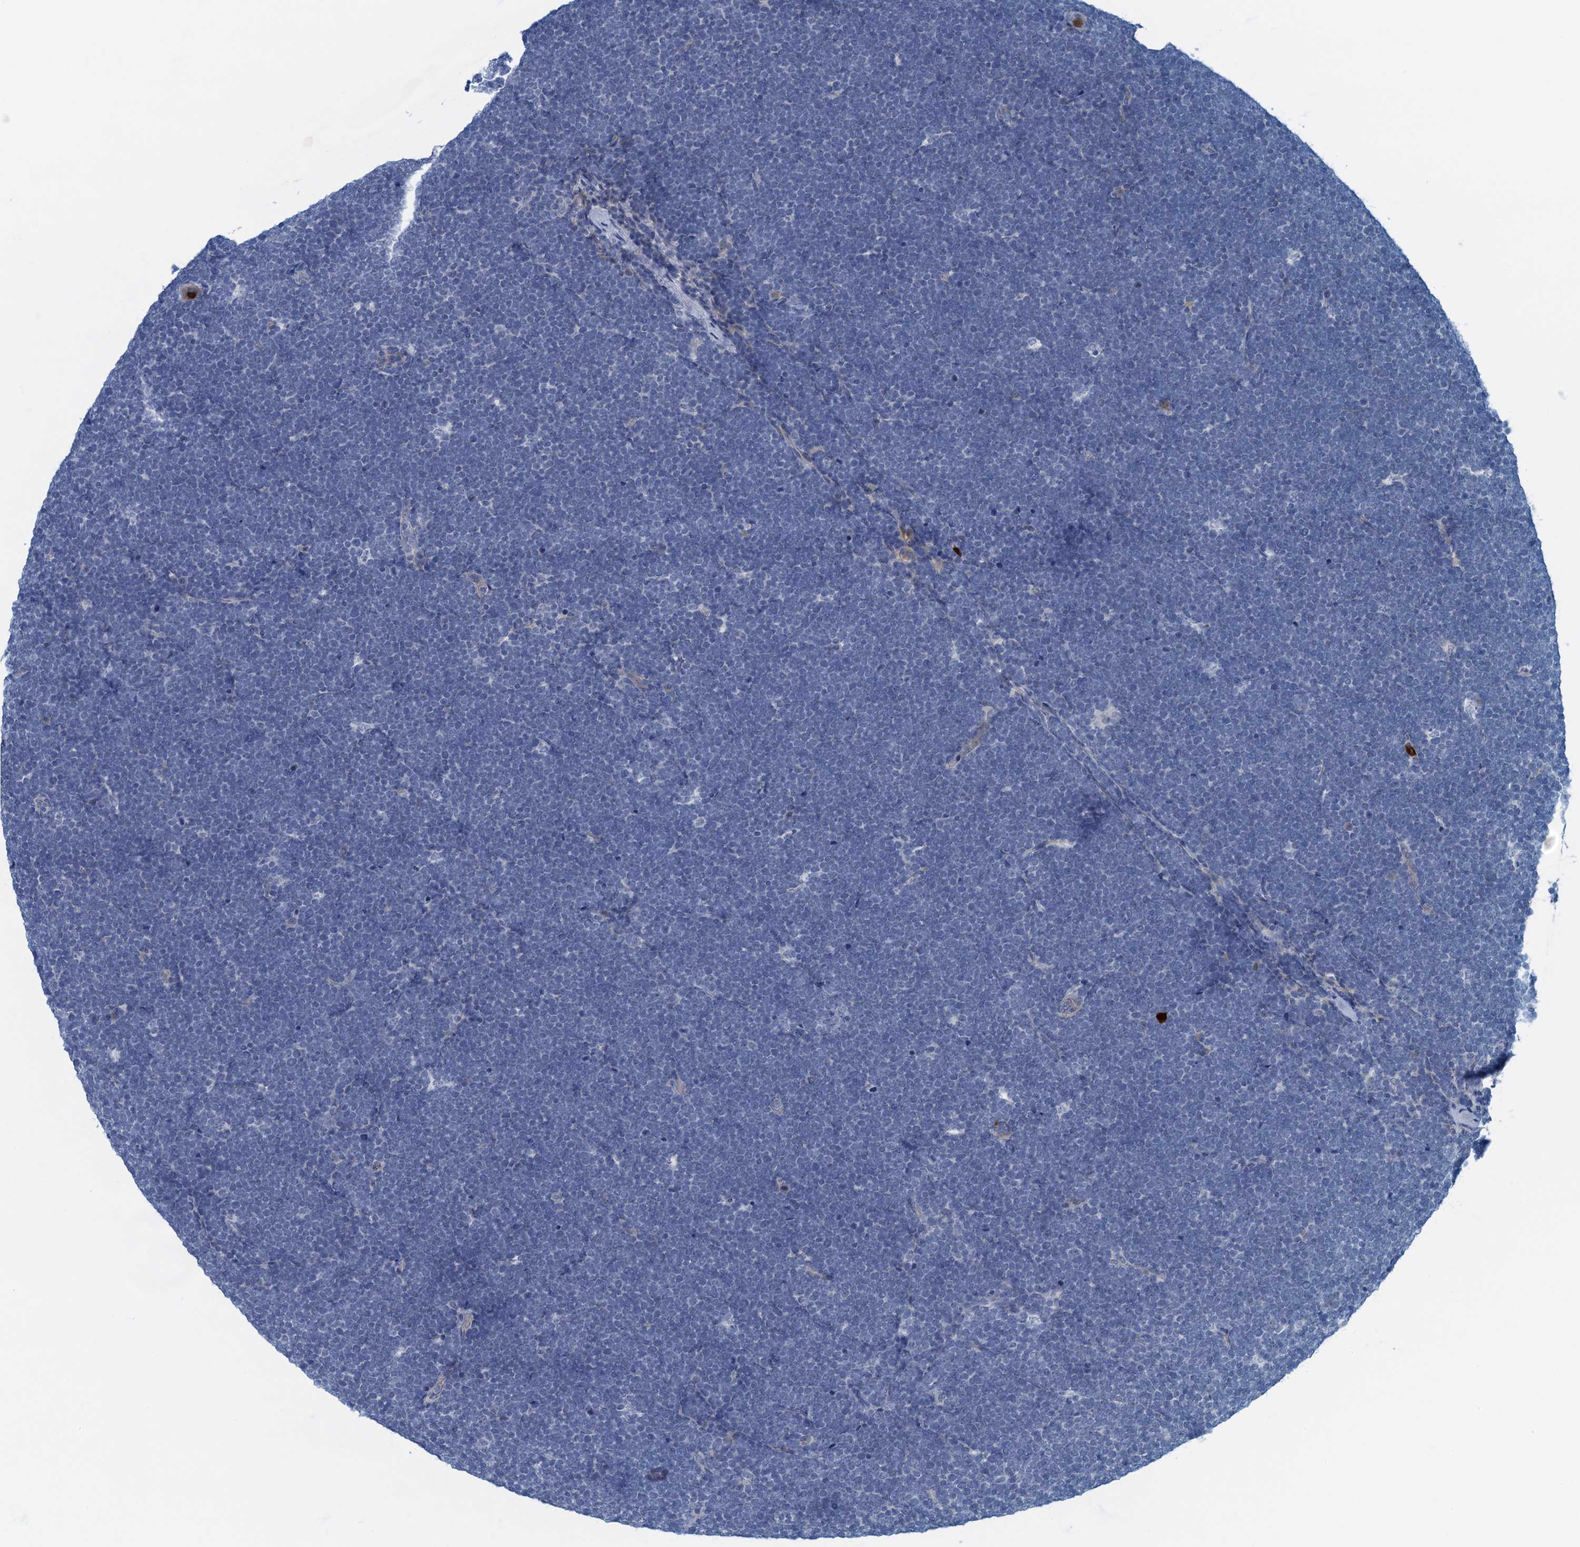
{"staining": {"intensity": "negative", "quantity": "none", "location": "none"}, "tissue": "lymphoma", "cell_type": "Tumor cells", "image_type": "cancer", "snomed": [{"axis": "morphology", "description": "Malignant lymphoma, non-Hodgkin's type, High grade"}, {"axis": "topography", "description": "Lymph node"}], "caption": "Immunohistochemistry (IHC) of malignant lymphoma, non-Hodgkin's type (high-grade) reveals no positivity in tumor cells. The staining was performed using DAB to visualize the protein expression in brown, while the nuclei were stained in blue with hematoxylin (Magnification: 20x).", "gene": "ANKDD1A", "patient": {"sex": "male", "age": 13}}